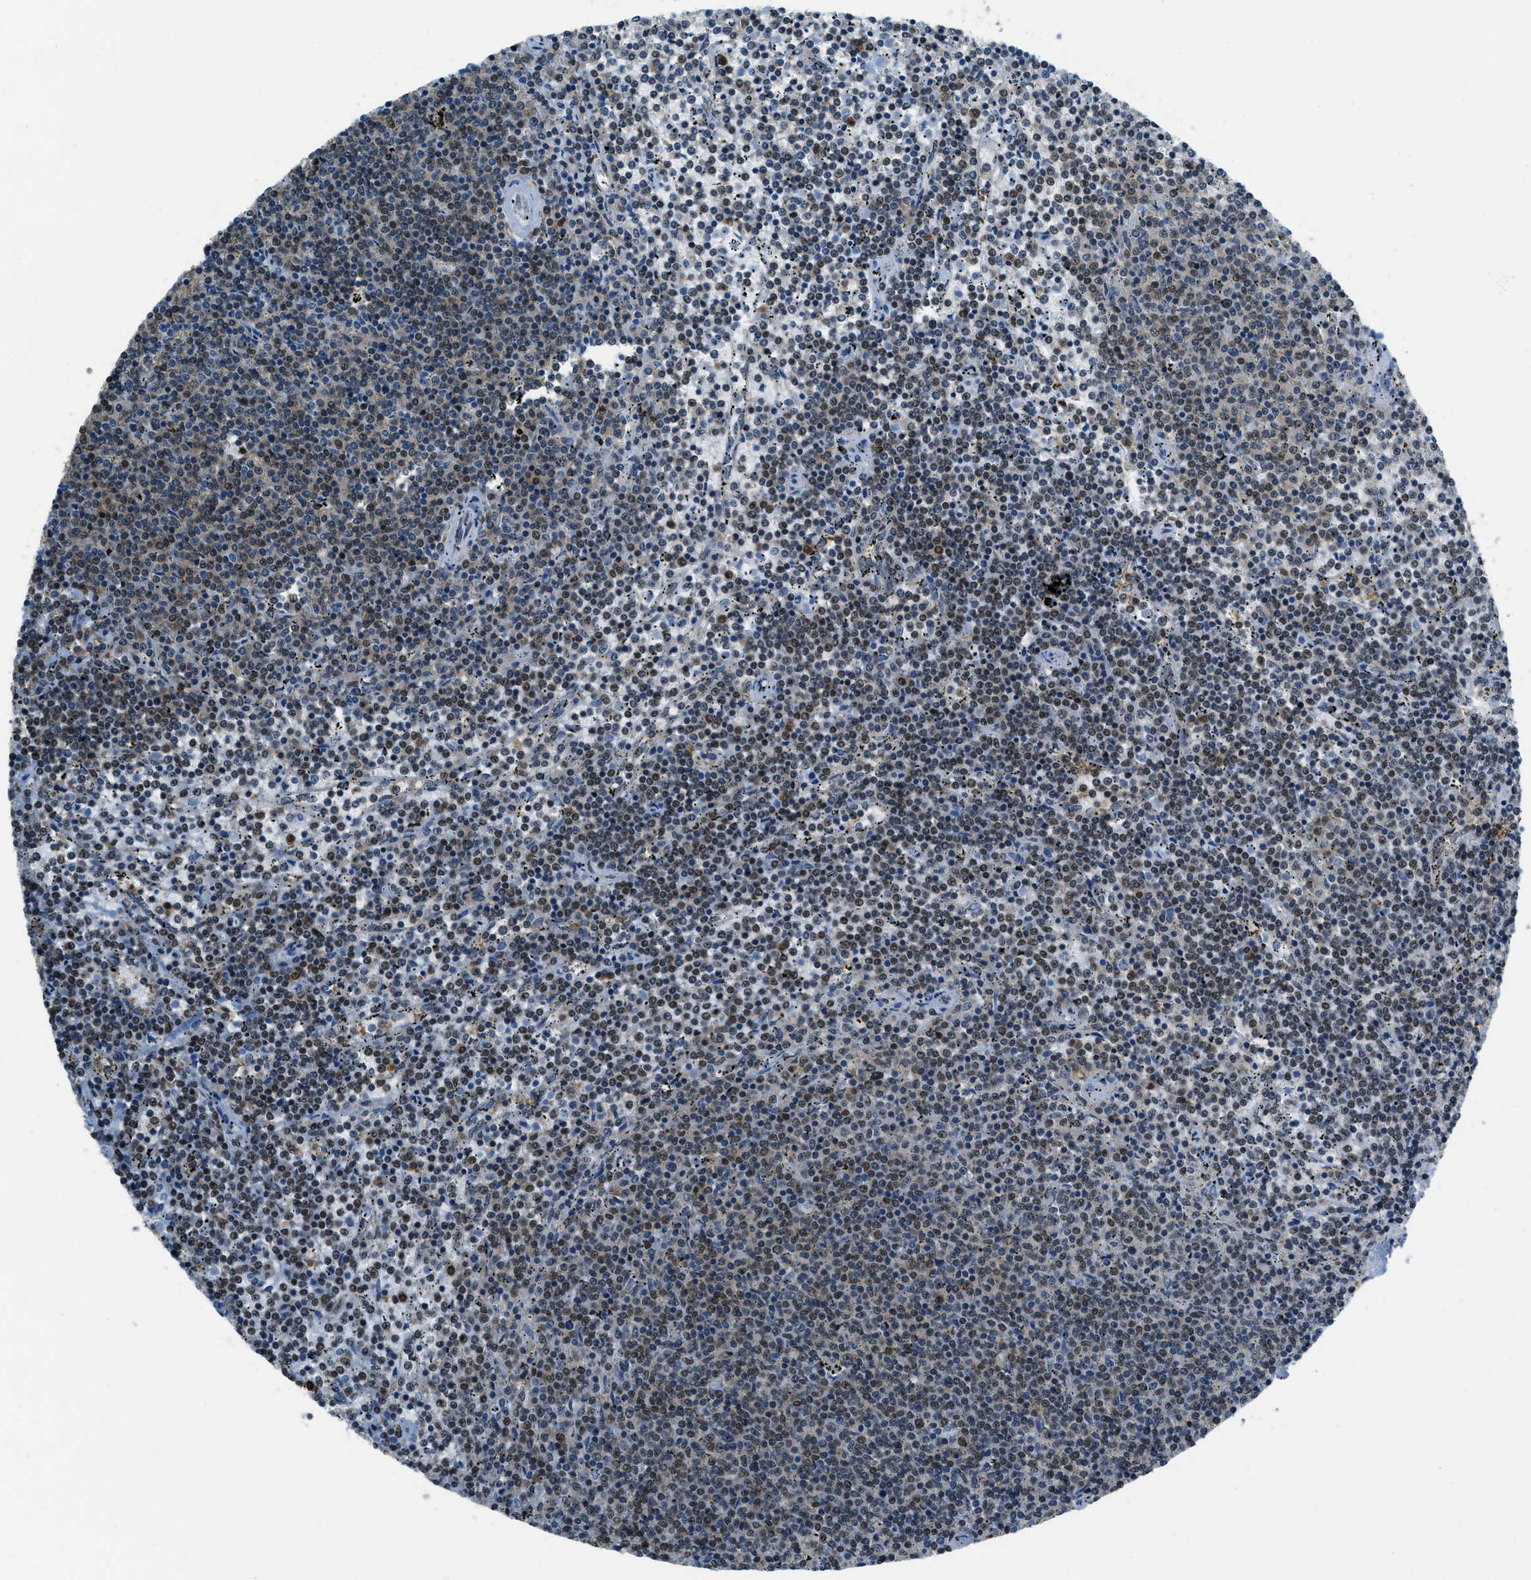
{"staining": {"intensity": "moderate", "quantity": ">75%", "location": "nuclear"}, "tissue": "lymphoma", "cell_type": "Tumor cells", "image_type": "cancer", "snomed": [{"axis": "morphology", "description": "Malignant lymphoma, non-Hodgkin's type, Low grade"}, {"axis": "topography", "description": "Spleen"}], "caption": "This micrograph displays IHC staining of human lymphoma, with medium moderate nuclear expression in about >75% of tumor cells.", "gene": "OGFR", "patient": {"sex": "female", "age": 50}}